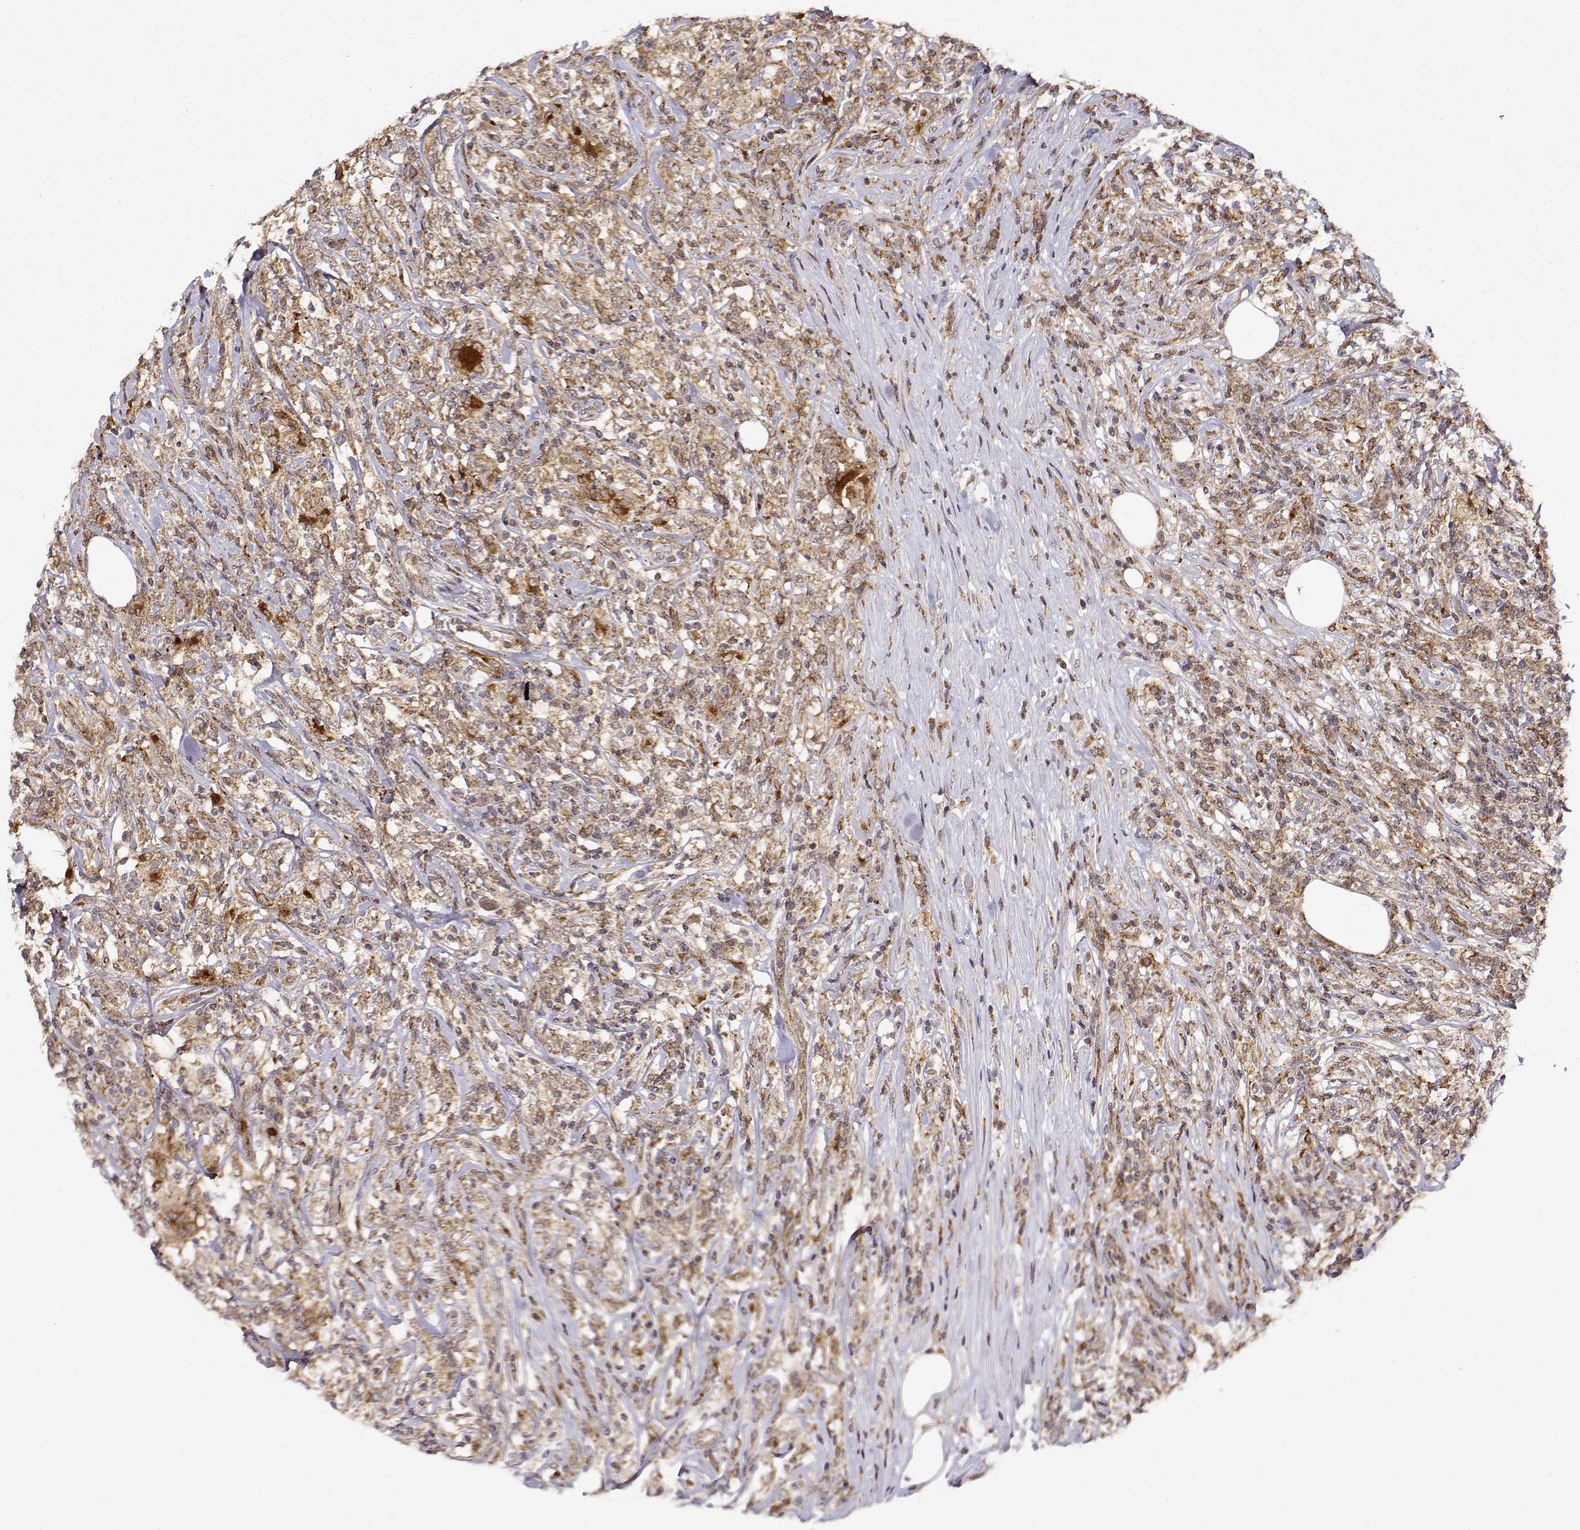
{"staining": {"intensity": "moderate", "quantity": "25%-75%", "location": "cytoplasmic/membranous"}, "tissue": "lymphoma", "cell_type": "Tumor cells", "image_type": "cancer", "snomed": [{"axis": "morphology", "description": "Malignant lymphoma, non-Hodgkin's type, High grade"}, {"axis": "topography", "description": "Lymph node"}], "caption": "The micrograph shows immunohistochemical staining of high-grade malignant lymphoma, non-Hodgkin's type. There is moderate cytoplasmic/membranous expression is identified in approximately 25%-75% of tumor cells. (DAB (3,3'-diaminobenzidine) IHC, brown staining for protein, blue staining for nuclei).", "gene": "RNF13", "patient": {"sex": "female", "age": 84}}